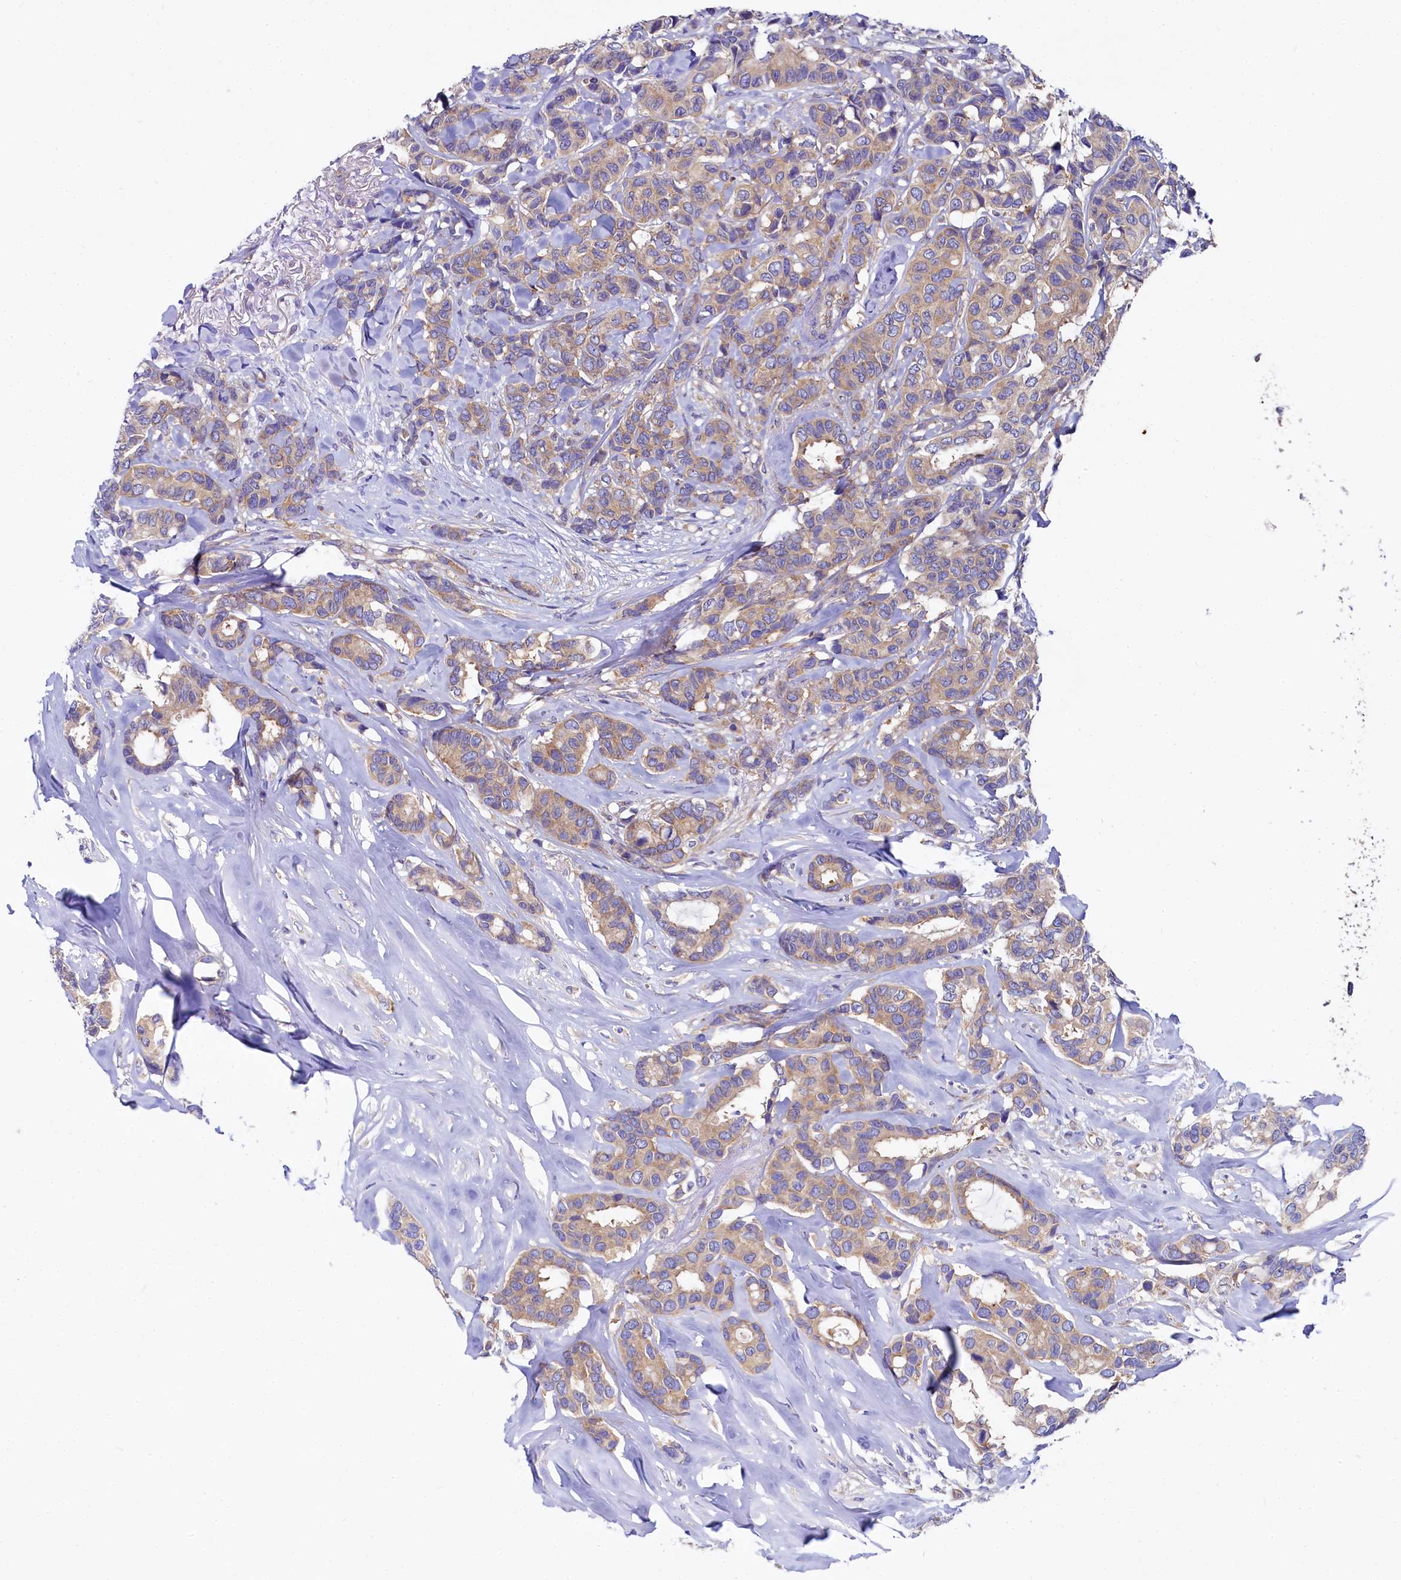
{"staining": {"intensity": "weak", "quantity": ">75%", "location": "cytoplasmic/membranous"}, "tissue": "breast cancer", "cell_type": "Tumor cells", "image_type": "cancer", "snomed": [{"axis": "morphology", "description": "Duct carcinoma"}, {"axis": "topography", "description": "Breast"}], "caption": "Intraductal carcinoma (breast) stained for a protein (brown) exhibits weak cytoplasmic/membranous positive staining in about >75% of tumor cells.", "gene": "QARS1", "patient": {"sex": "female", "age": 87}}